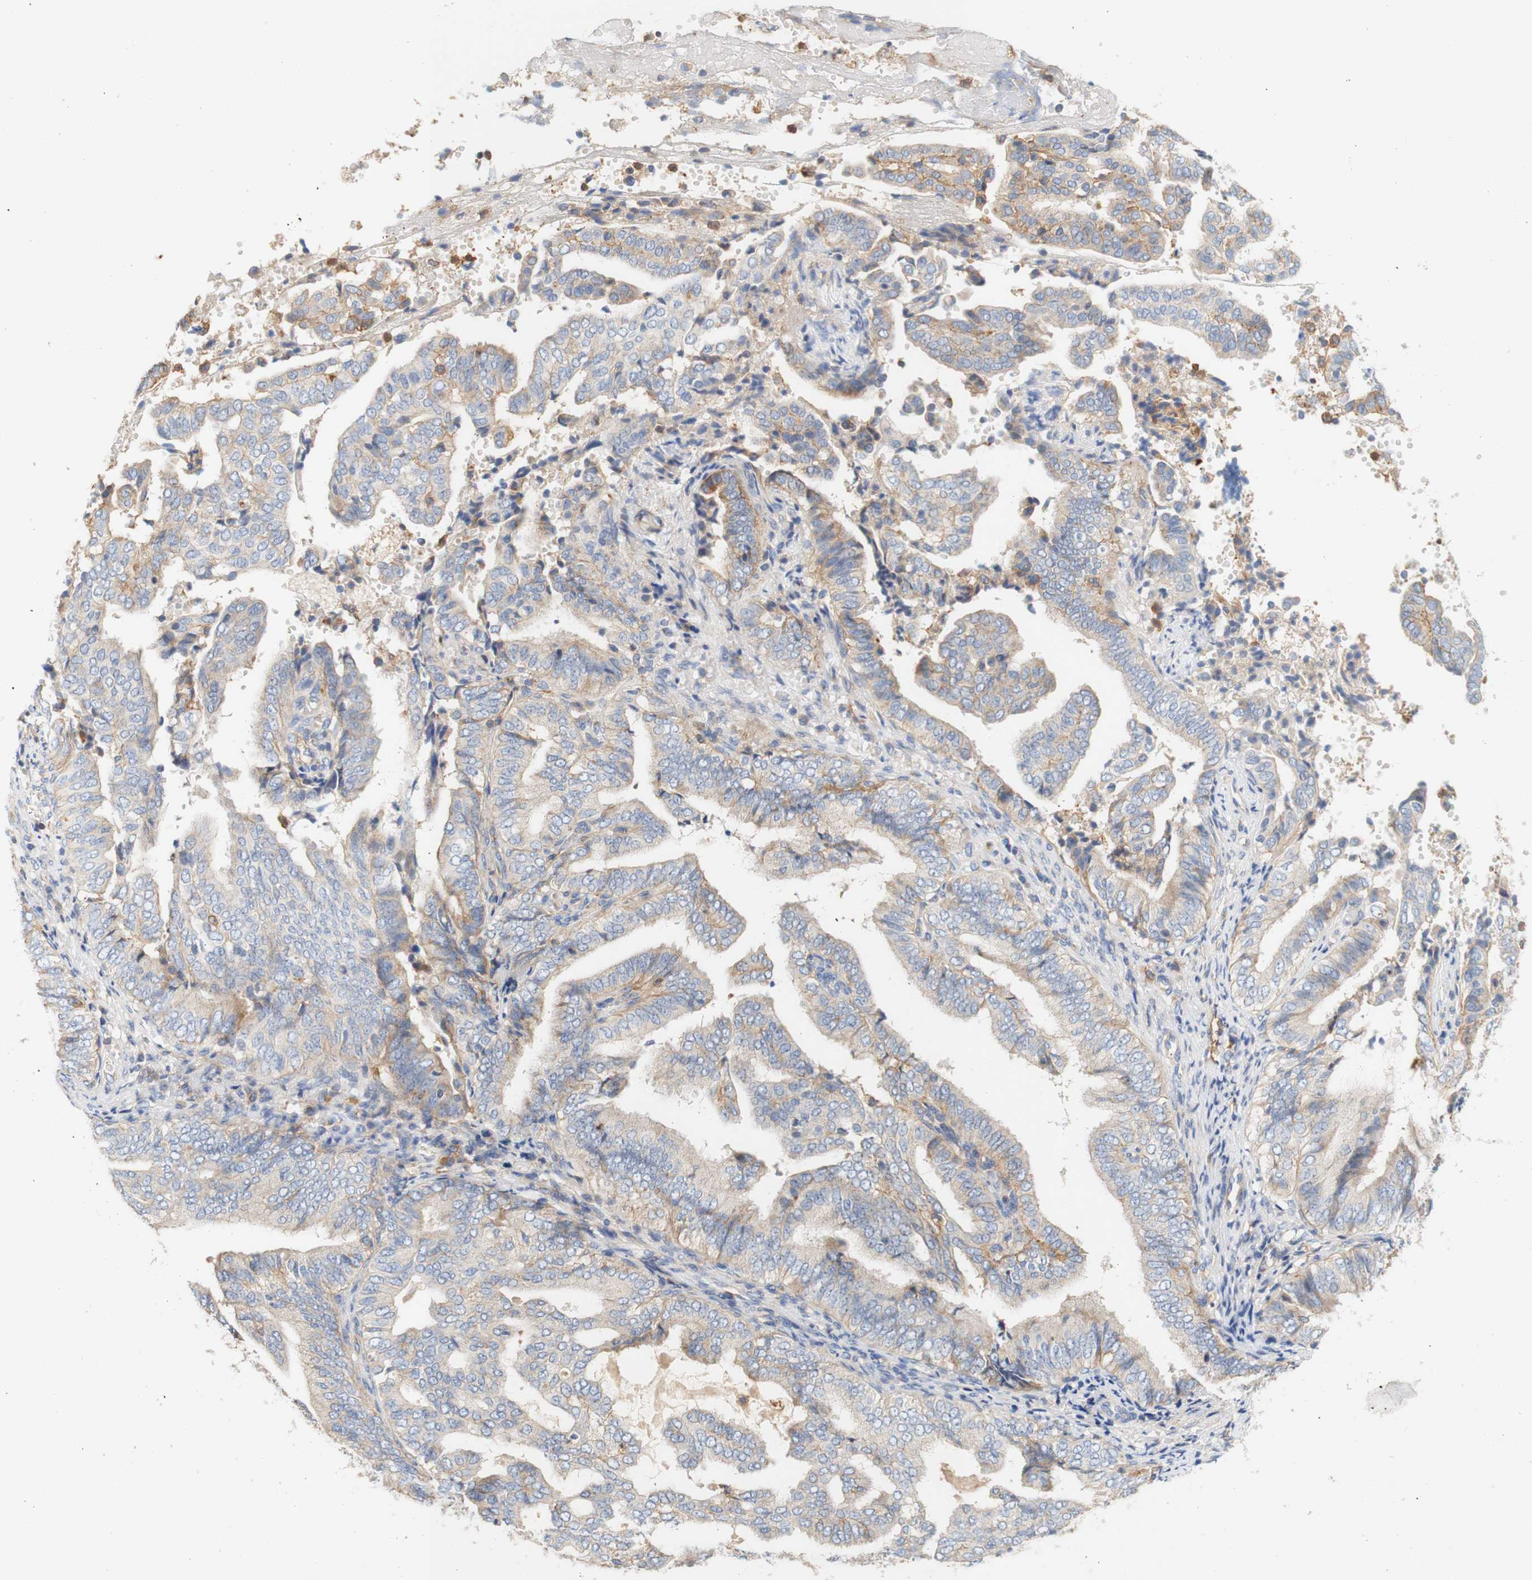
{"staining": {"intensity": "weak", "quantity": ">75%", "location": "cytoplasmic/membranous"}, "tissue": "endometrial cancer", "cell_type": "Tumor cells", "image_type": "cancer", "snomed": [{"axis": "morphology", "description": "Adenocarcinoma, NOS"}, {"axis": "topography", "description": "Endometrium"}], "caption": "Protein analysis of endometrial cancer (adenocarcinoma) tissue exhibits weak cytoplasmic/membranous positivity in about >75% of tumor cells. The protein of interest is stained brown, and the nuclei are stained in blue (DAB IHC with brightfield microscopy, high magnification).", "gene": "PCDH7", "patient": {"sex": "female", "age": 58}}